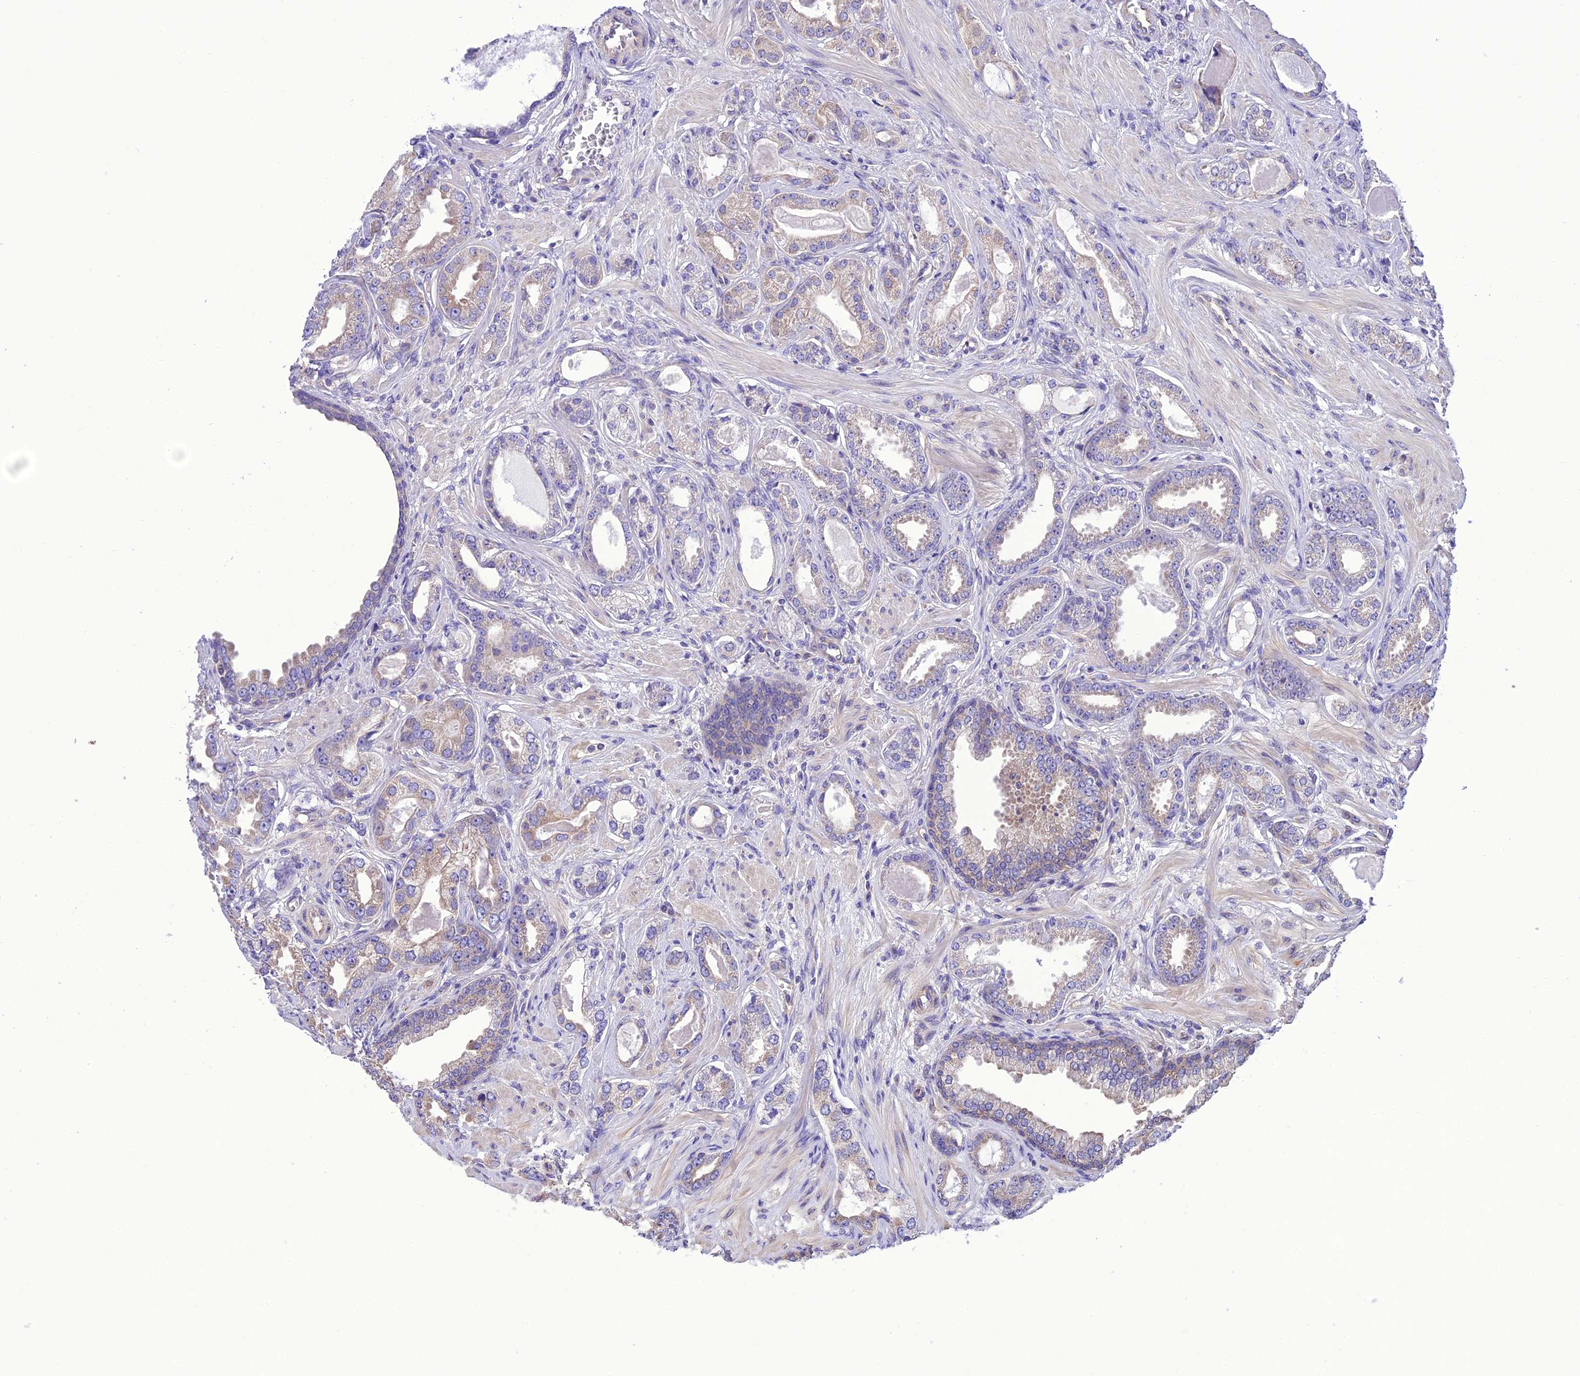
{"staining": {"intensity": "weak", "quantity": "25%-75%", "location": "cytoplasmic/membranous"}, "tissue": "prostate cancer", "cell_type": "Tumor cells", "image_type": "cancer", "snomed": [{"axis": "morphology", "description": "Adenocarcinoma, Low grade"}, {"axis": "topography", "description": "Prostate"}], "caption": "Prostate cancer was stained to show a protein in brown. There is low levels of weak cytoplasmic/membranous positivity in about 25%-75% of tumor cells.", "gene": "MAP3K12", "patient": {"sex": "male", "age": 64}}